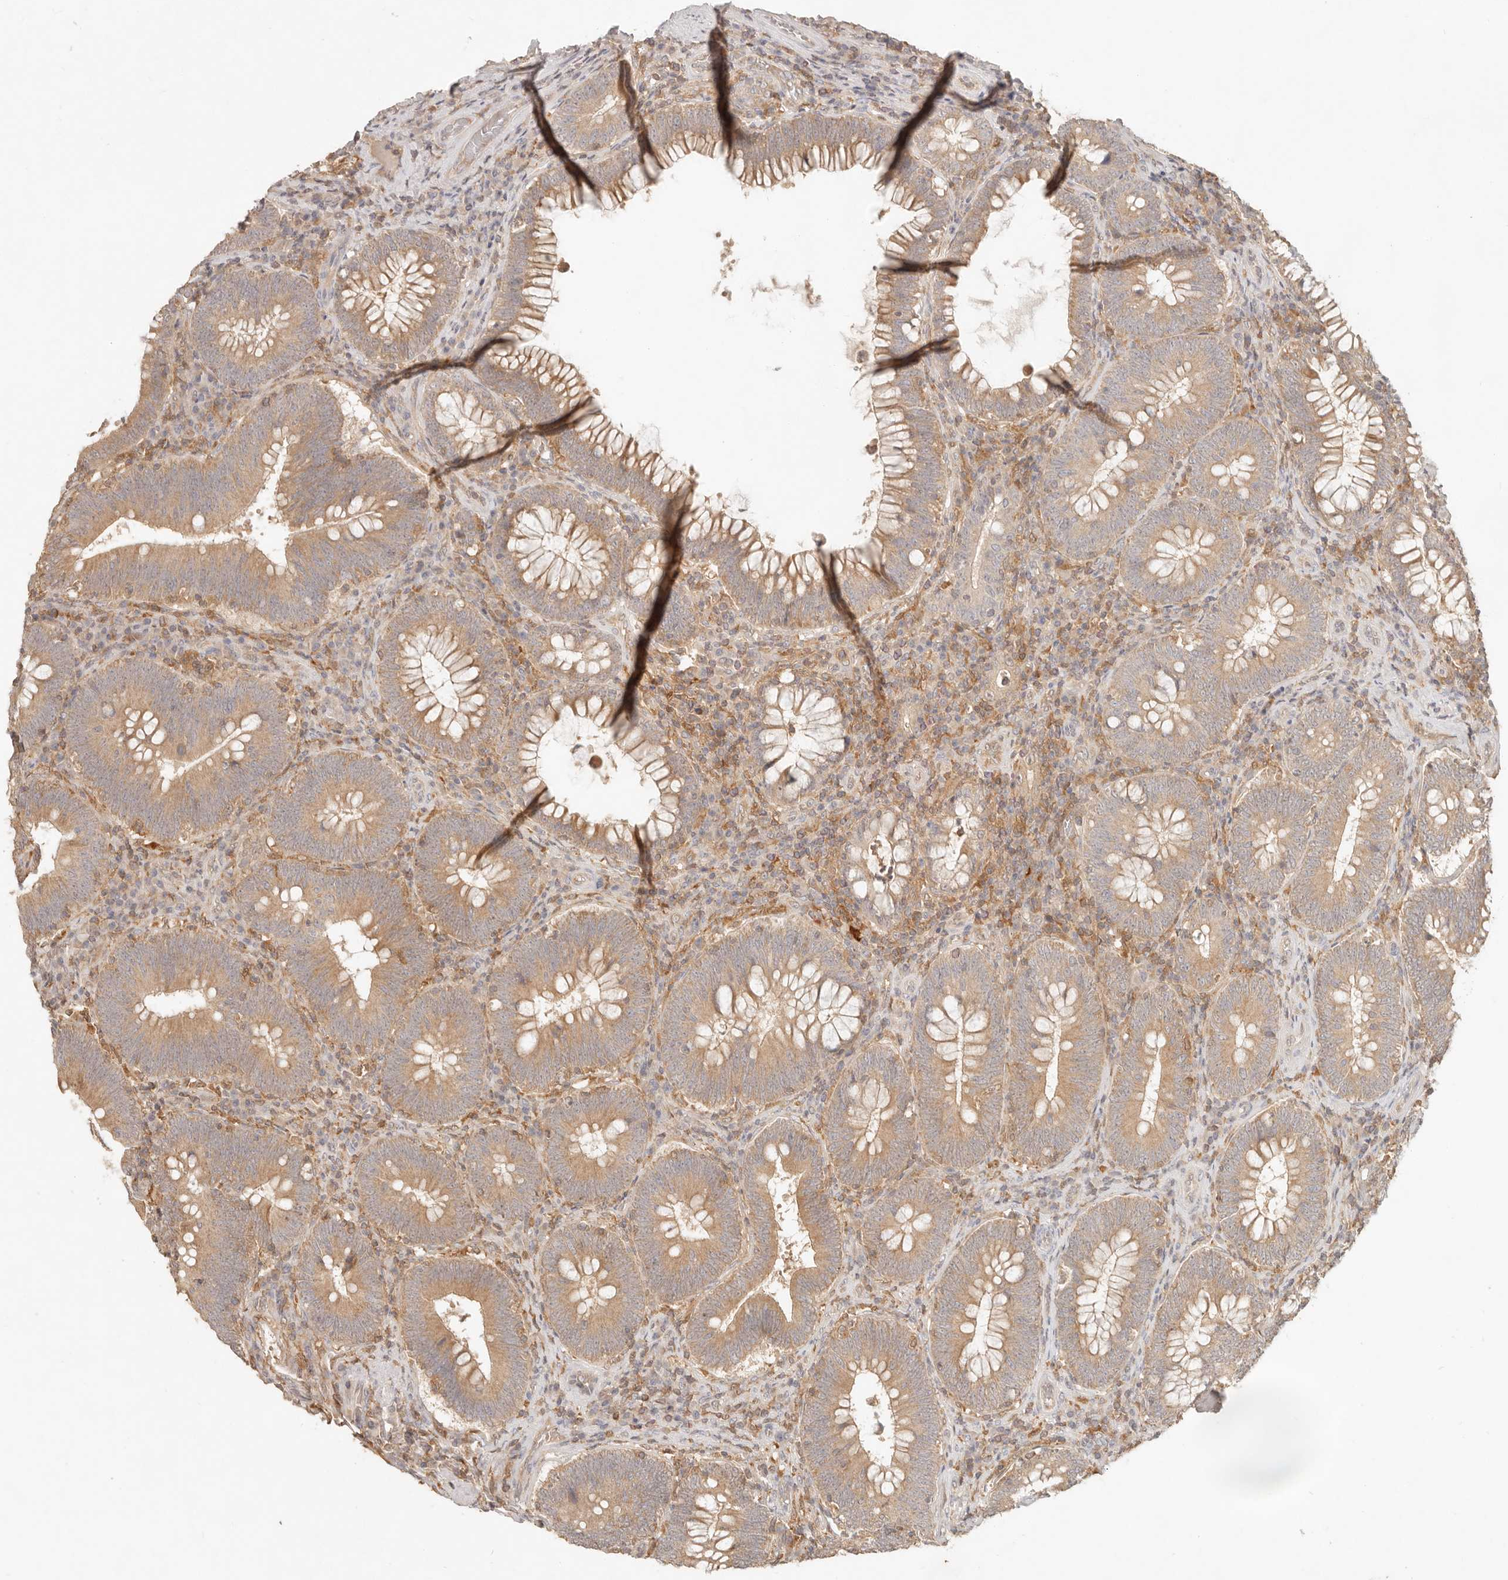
{"staining": {"intensity": "moderate", "quantity": ">75%", "location": "cytoplasmic/membranous"}, "tissue": "colorectal cancer", "cell_type": "Tumor cells", "image_type": "cancer", "snomed": [{"axis": "morphology", "description": "Normal tissue, NOS"}, {"axis": "topography", "description": "Colon"}], "caption": "Colorectal cancer stained with a brown dye exhibits moderate cytoplasmic/membranous positive expression in approximately >75% of tumor cells.", "gene": "NECAP2", "patient": {"sex": "female", "age": 82}}